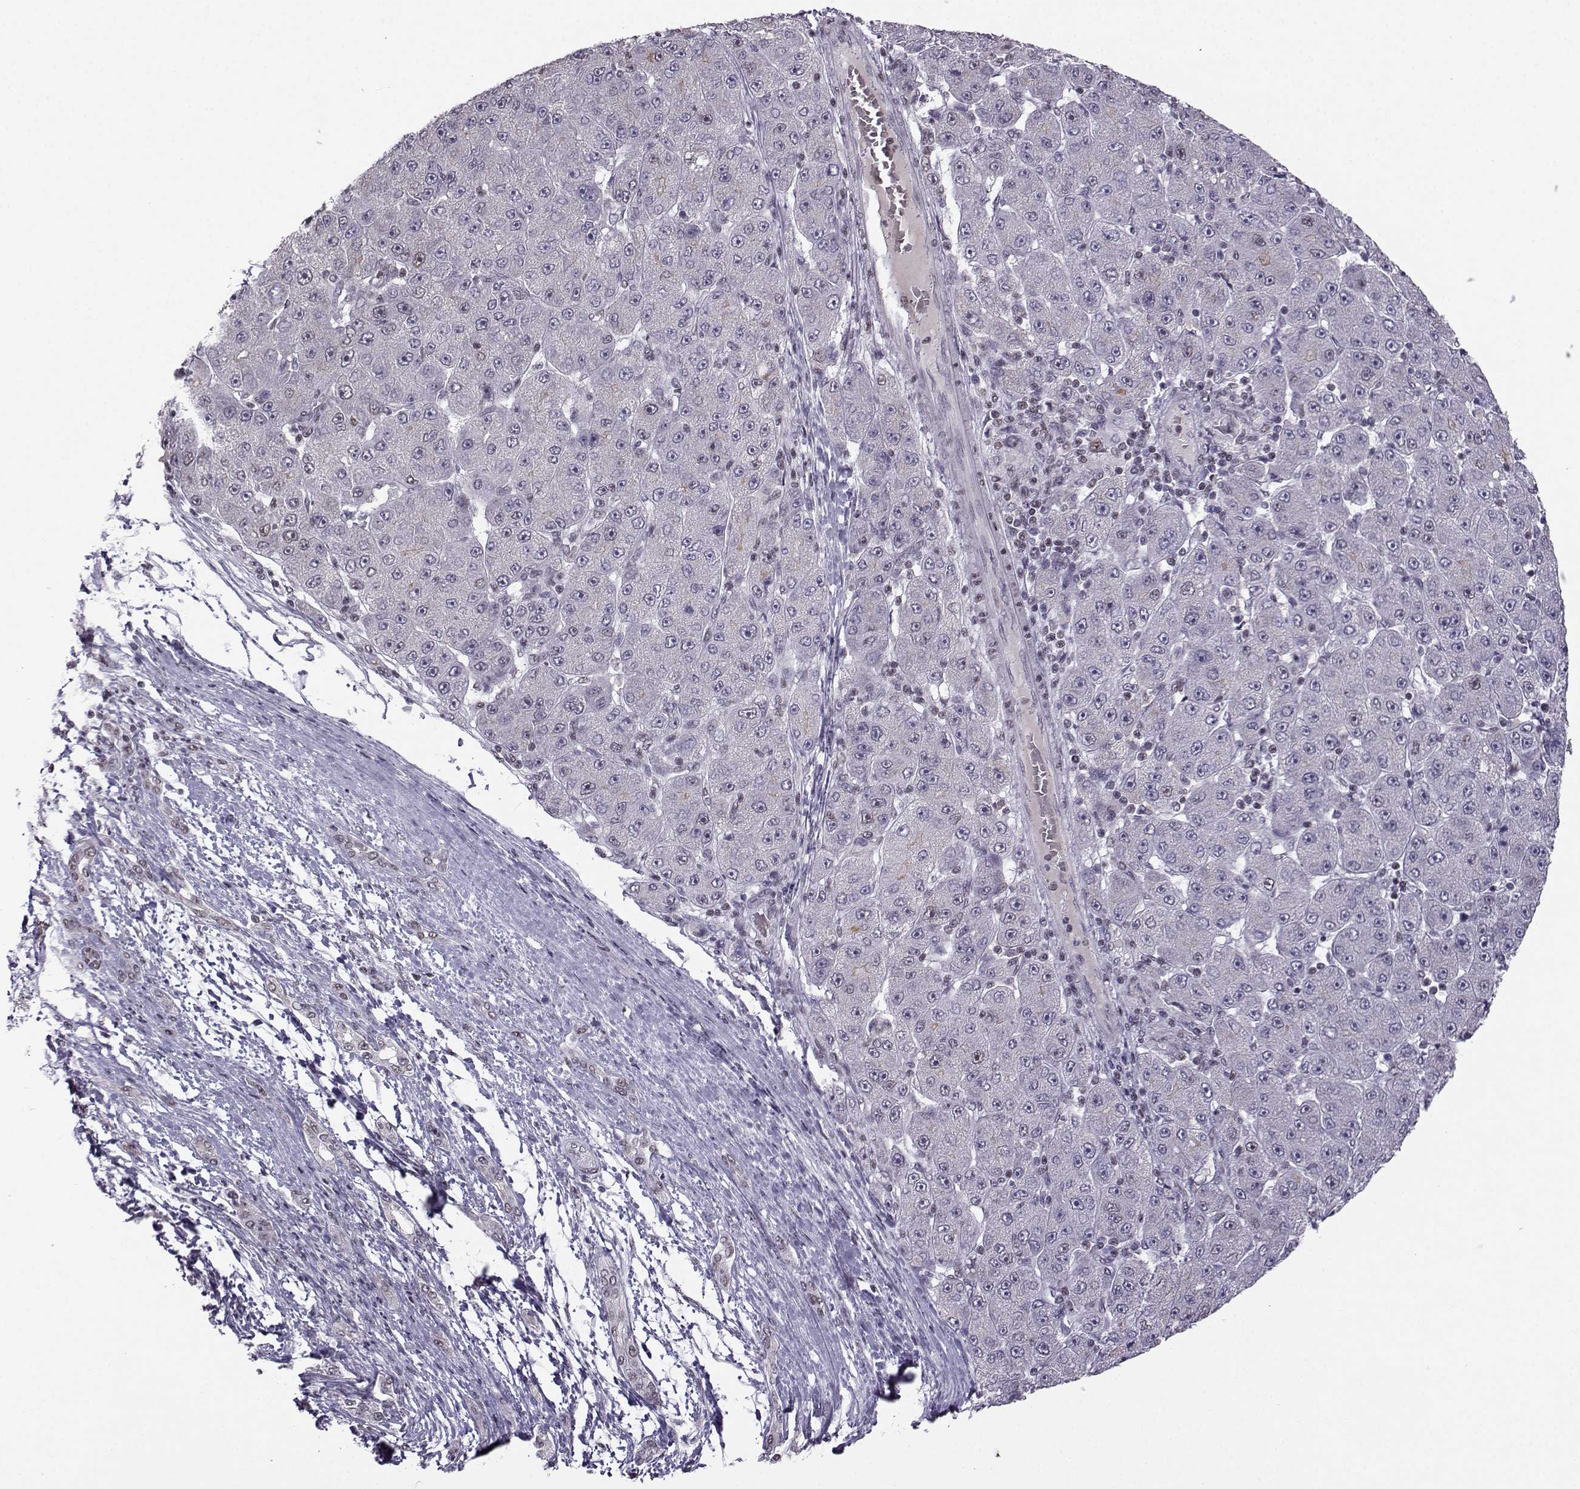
{"staining": {"intensity": "negative", "quantity": "none", "location": "none"}, "tissue": "liver cancer", "cell_type": "Tumor cells", "image_type": "cancer", "snomed": [{"axis": "morphology", "description": "Carcinoma, Hepatocellular, NOS"}, {"axis": "topography", "description": "Liver"}], "caption": "Image shows no protein expression in tumor cells of liver cancer (hepatocellular carcinoma) tissue.", "gene": "LIN28A", "patient": {"sex": "male", "age": 67}}